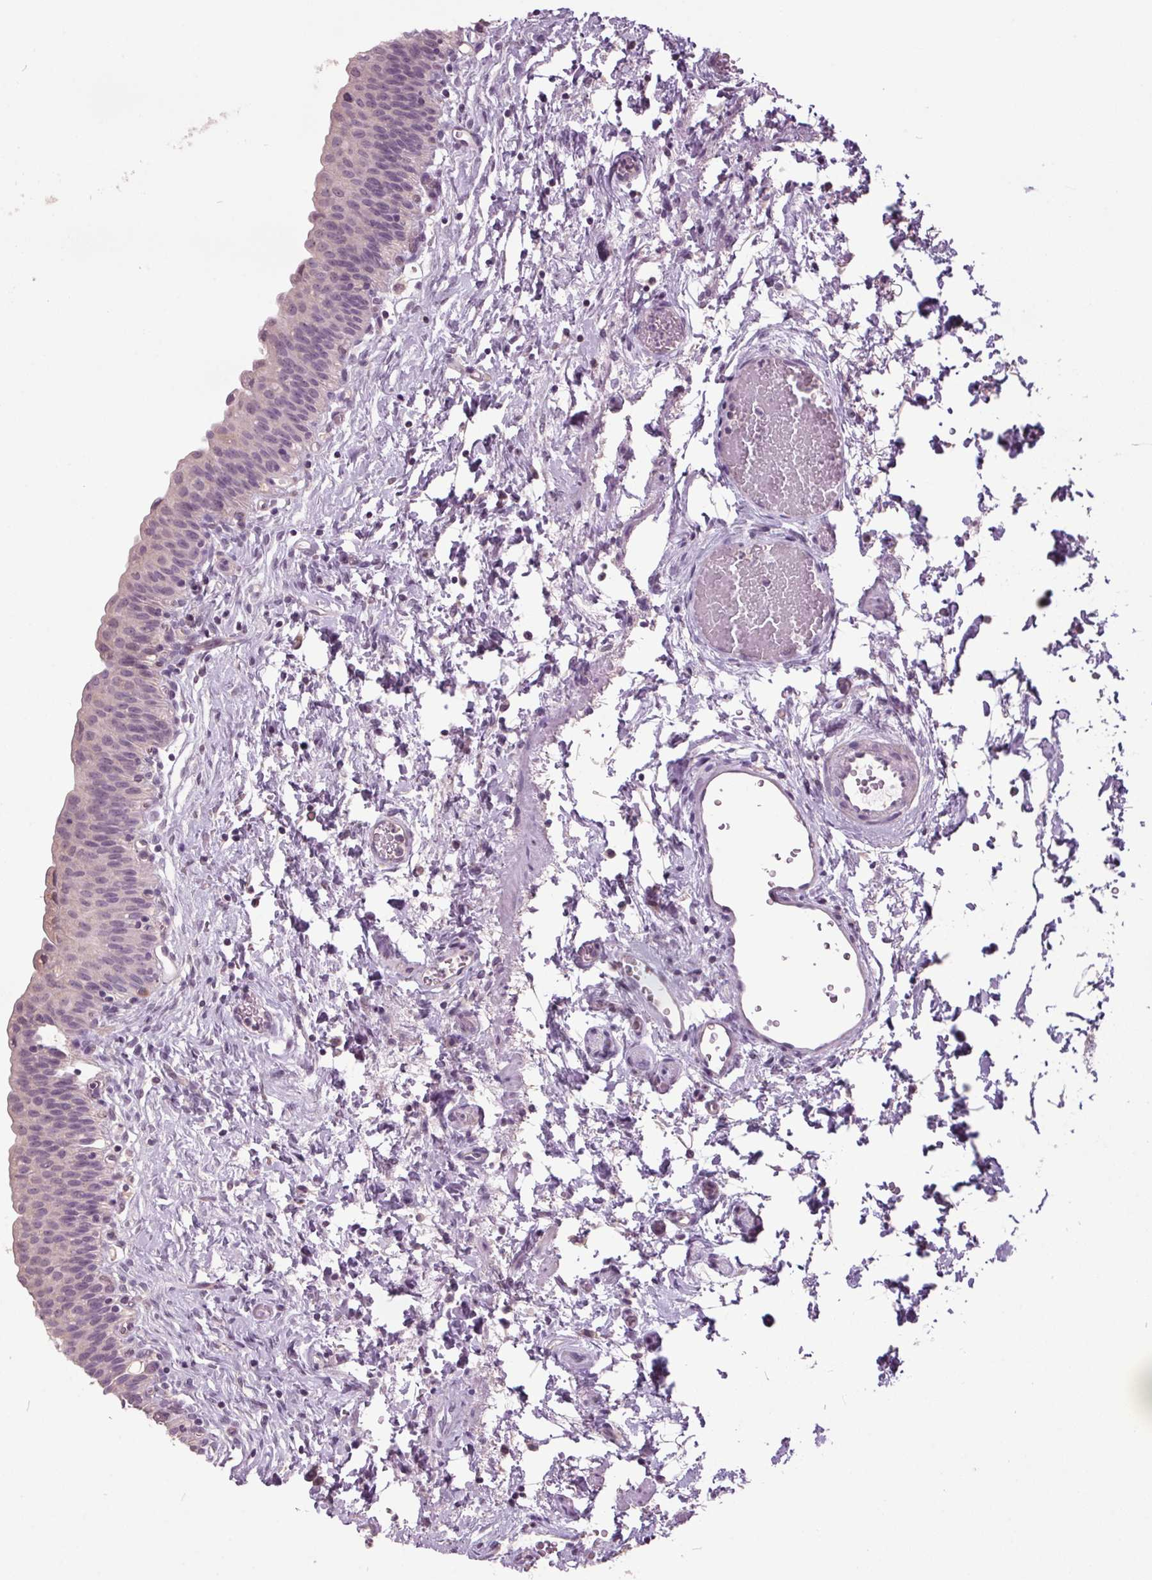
{"staining": {"intensity": "negative", "quantity": "none", "location": "none"}, "tissue": "urinary bladder", "cell_type": "Urothelial cells", "image_type": "normal", "snomed": [{"axis": "morphology", "description": "Normal tissue, NOS"}, {"axis": "topography", "description": "Urinary bladder"}], "caption": "Photomicrograph shows no significant protein expression in urothelial cells of benign urinary bladder. Nuclei are stained in blue.", "gene": "C2orf16", "patient": {"sex": "male", "age": 56}}